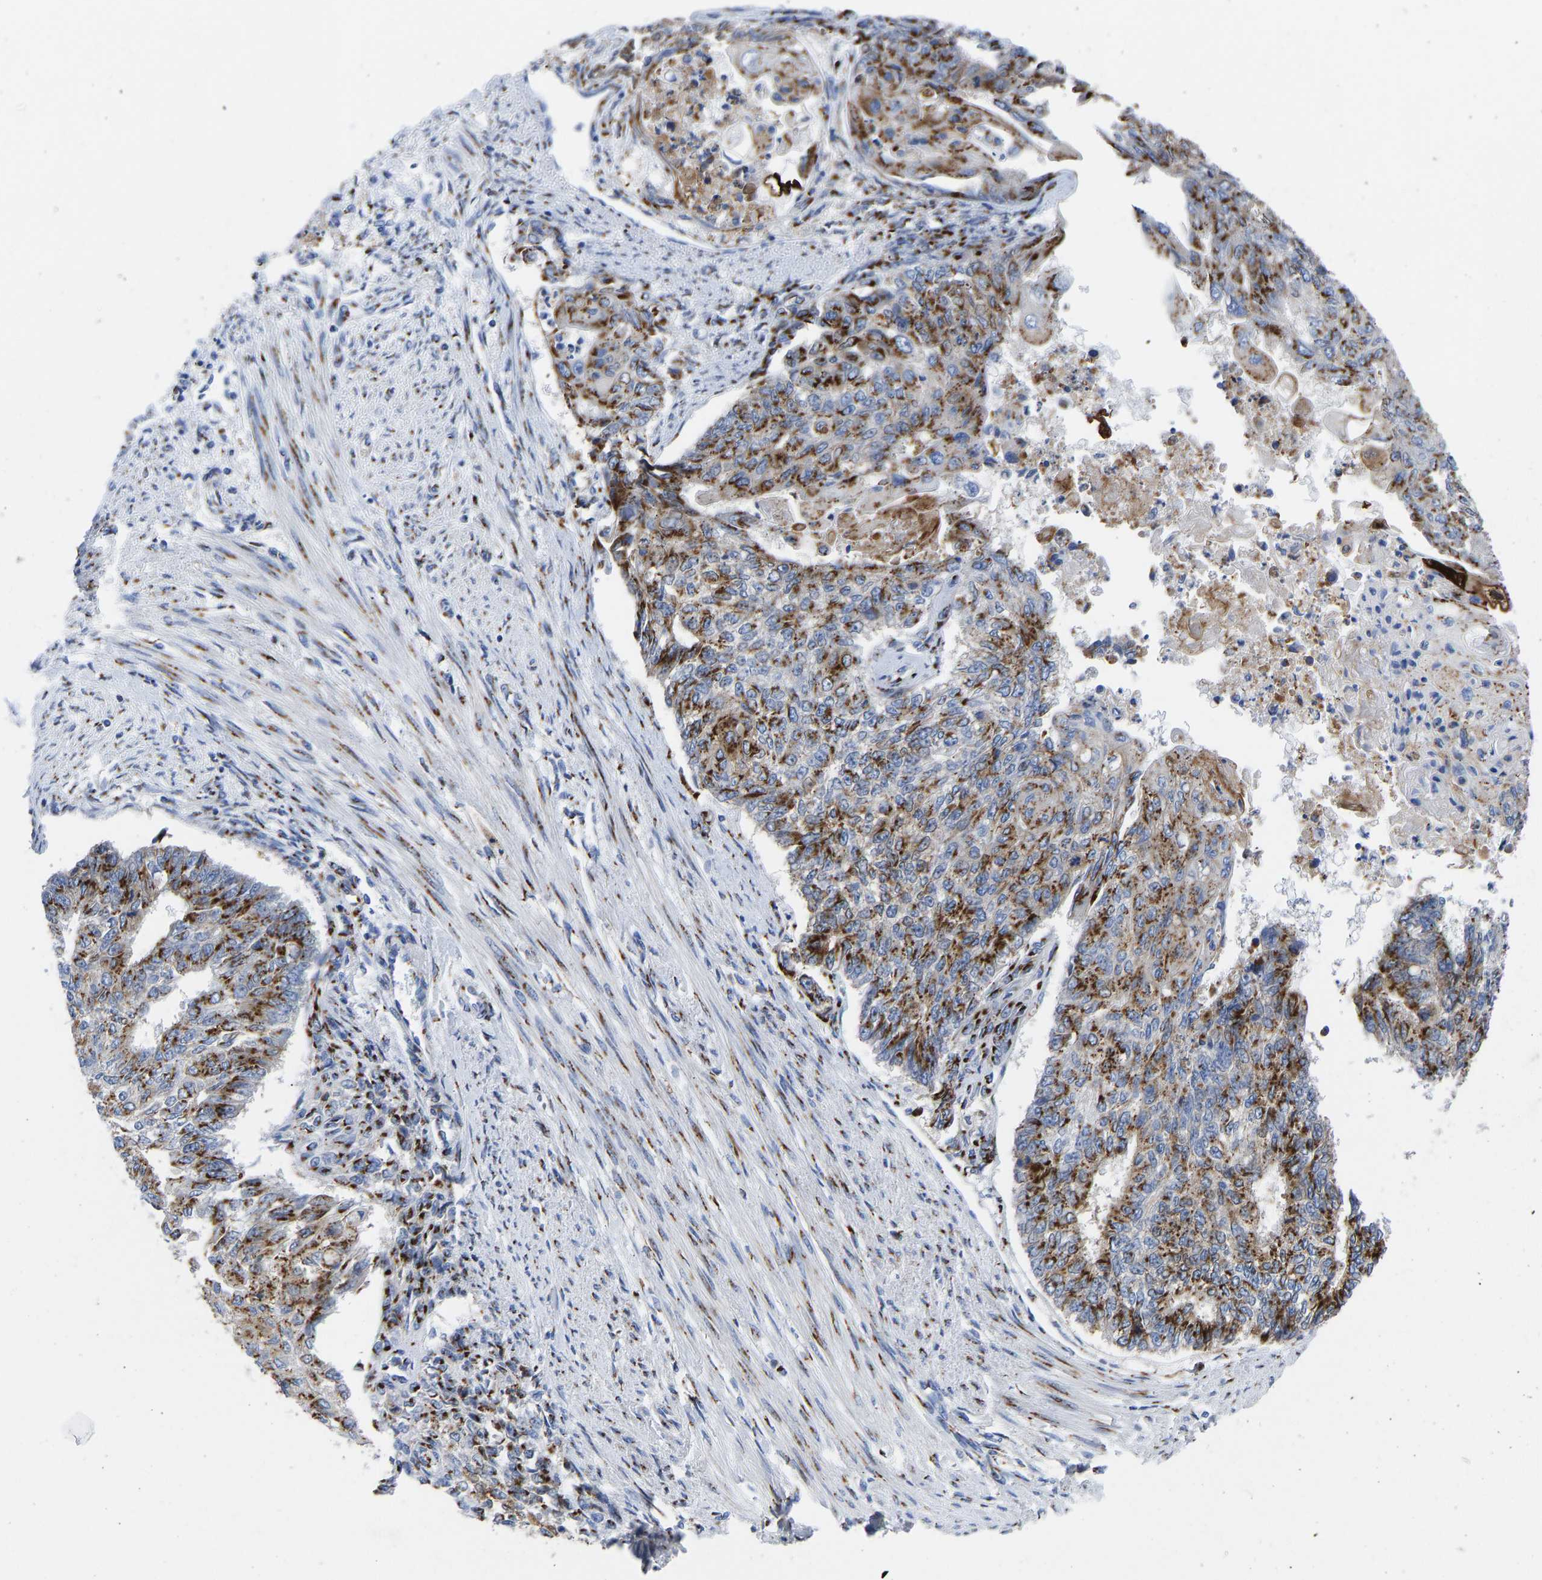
{"staining": {"intensity": "strong", "quantity": ">75%", "location": "cytoplasmic/membranous"}, "tissue": "endometrial cancer", "cell_type": "Tumor cells", "image_type": "cancer", "snomed": [{"axis": "morphology", "description": "Adenocarcinoma, NOS"}, {"axis": "topography", "description": "Endometrium"}], "caption": "High-magnification brightfield microscopy of endometrial cancer (adenocarcinoma) stained with DAB (3,3'-diaminobenzidine) (brown) and counterstained with hematoxylin (blue). tumor cells exhibit strong cytoplasmic/membranous expression is present in about>75% of cells. (Stains: DAB in brown, nuclei in blue, Microscopy: brightfield microscopy at high magnification).", "gene": "TMEM87A", "patient": {"sex": "female", "age": 32}}